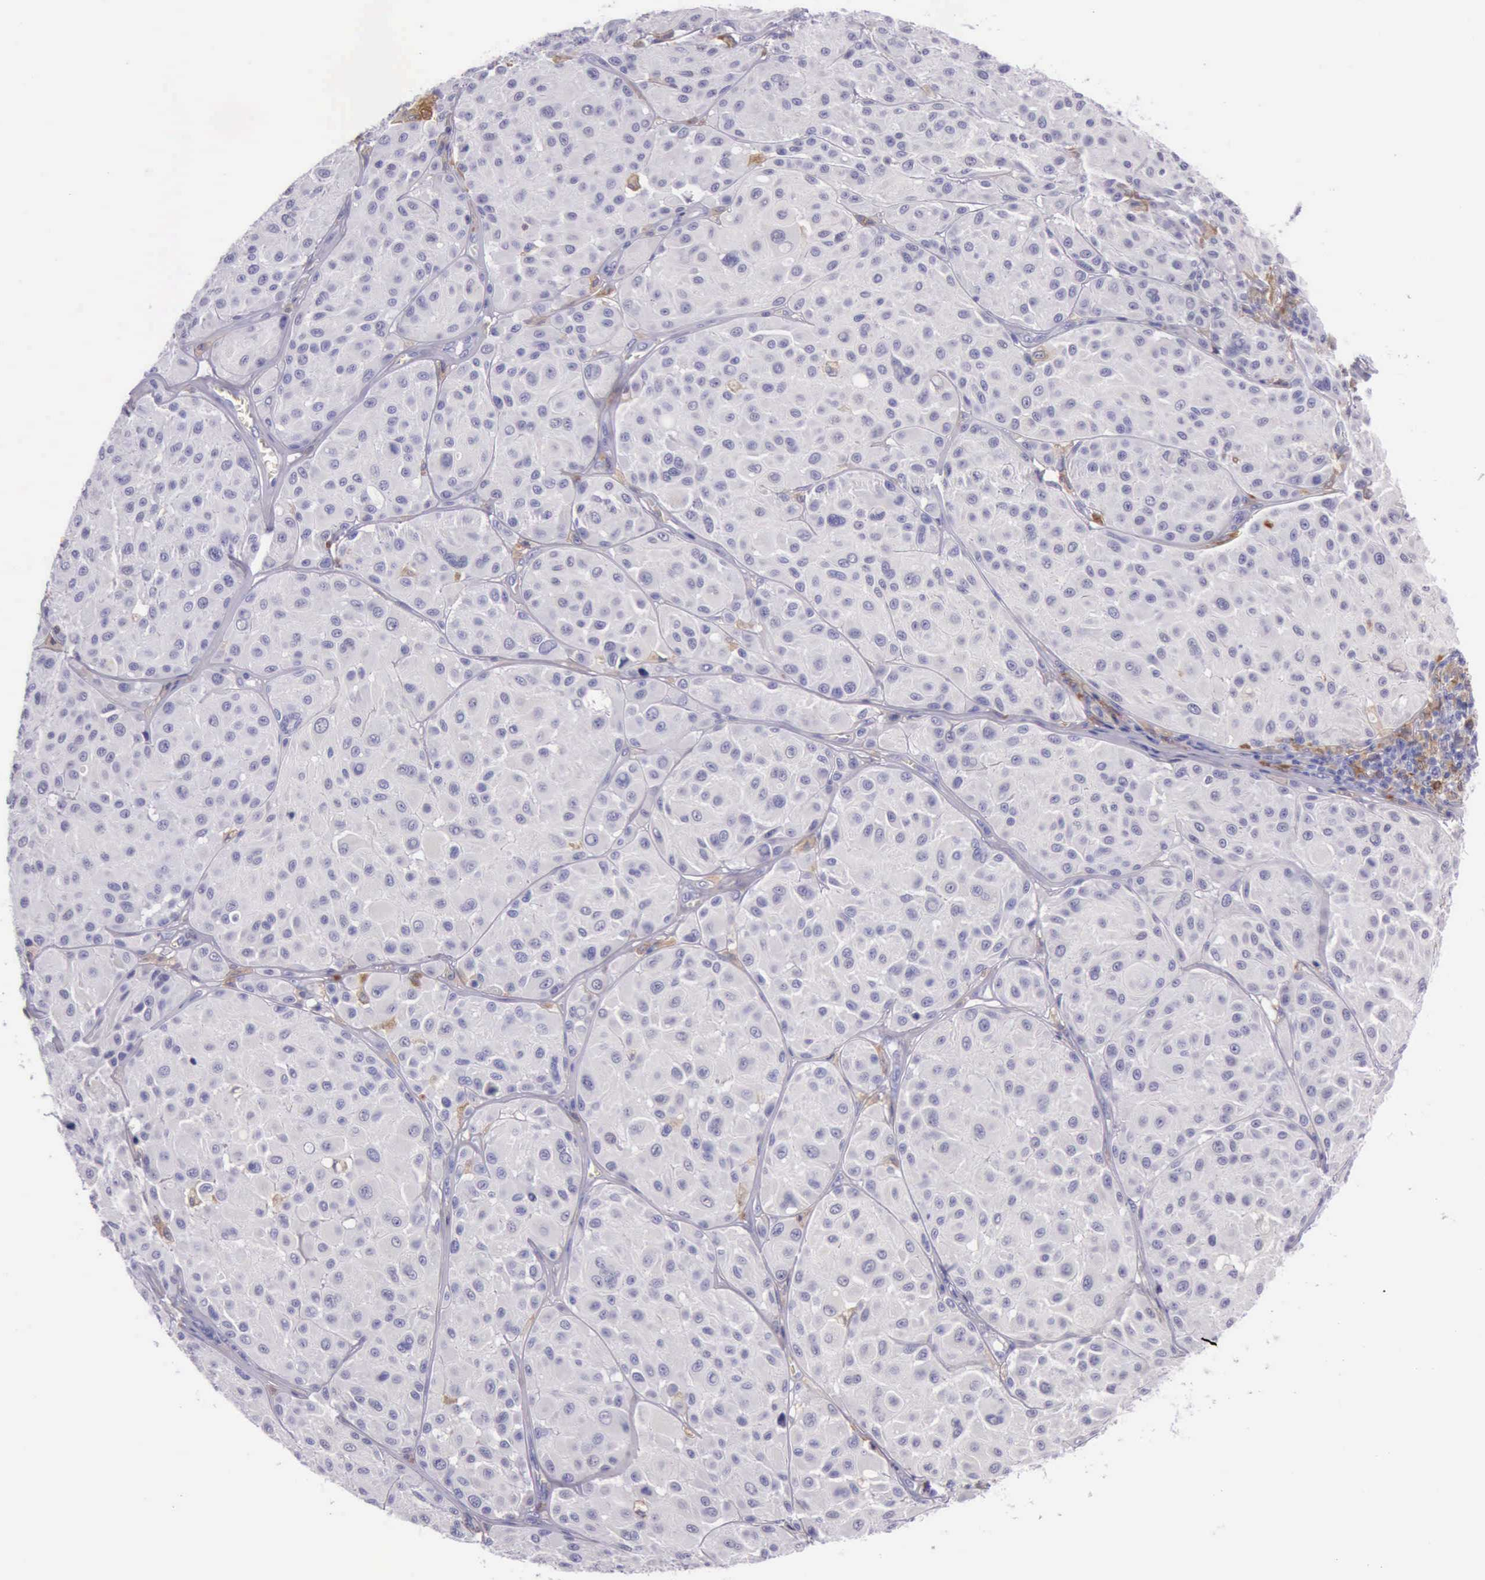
{"staining": {"intensity": "negative", "quantity": "none", "location": "none"}, "tissue": "melanoma", "cell_type": "Tumor cells", "image_type": "cancer", "snomed": [{"axis": "morphology", "description": "Malignant melanoma, NOS"}, {"axis": "topography", "description": "Skin"}], "caption": "This is an IHC micrograph of melanoma. There is no expression in tumor cells.", "gene": "BTK", "patient": {"sex": "male", "age": 36}}